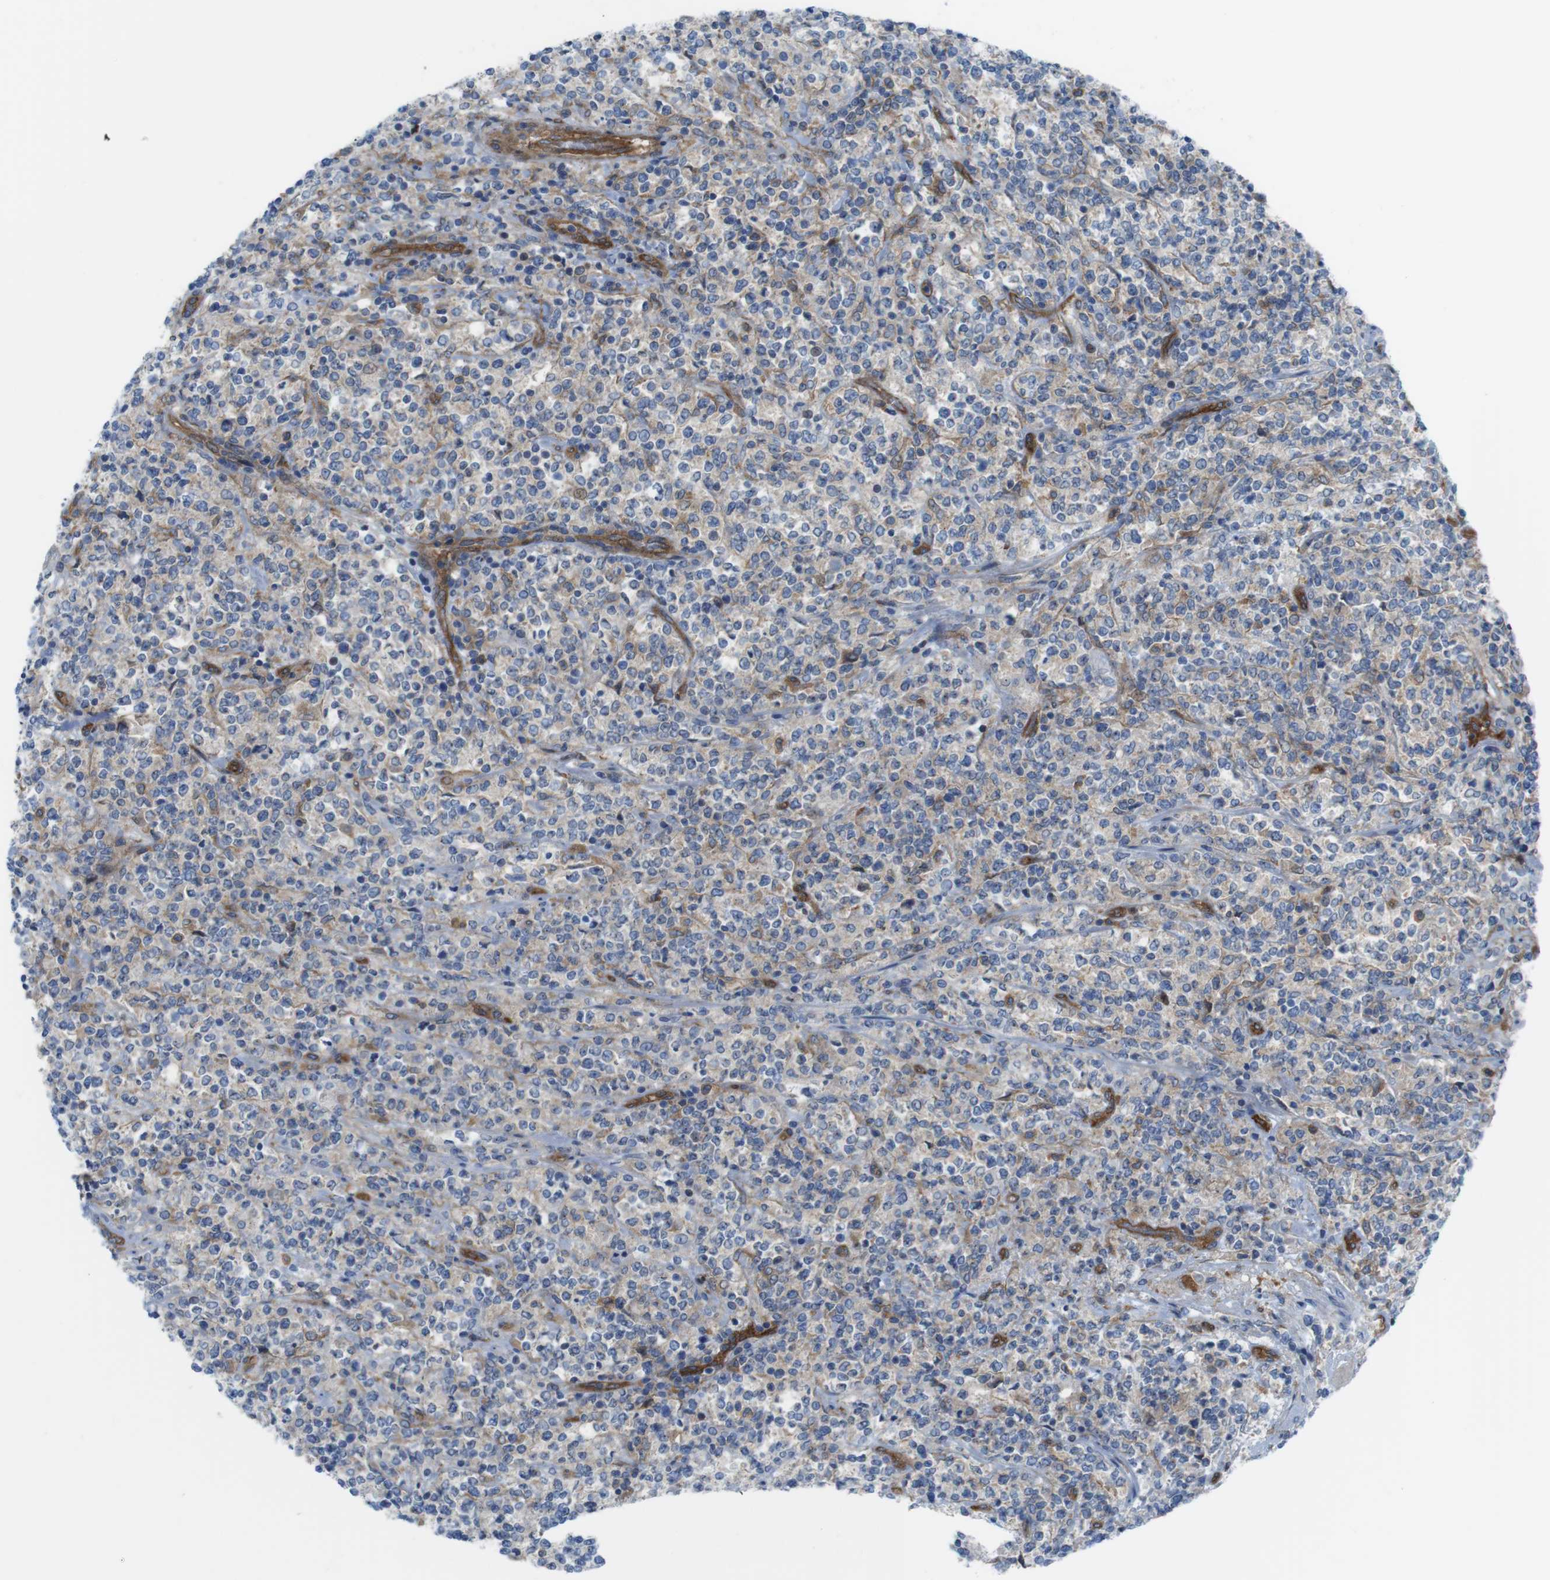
{"staining": {"intensity": "weak", "quantity": "25%-75%", "location": "cytoplasmic/membranous"}, "tissue": "lymphoma", "cell_type": "Tumor cells", "image_type": "cancer", "snomed": [{"axis": "morphology", "description": "Malignant lymphoma, non-Hodgkin's type, High grade"}, {"axis": "topography", "description": "Soft tissue"}], "caption": "Immunohistochemical staining of lymphoma displays low levels of weak cytoplasmic/membranous expression in approximately 25%-75% of tumor cells.", "gene": "DIAPH2", "patient": {"sex": "male", "age": 18}}